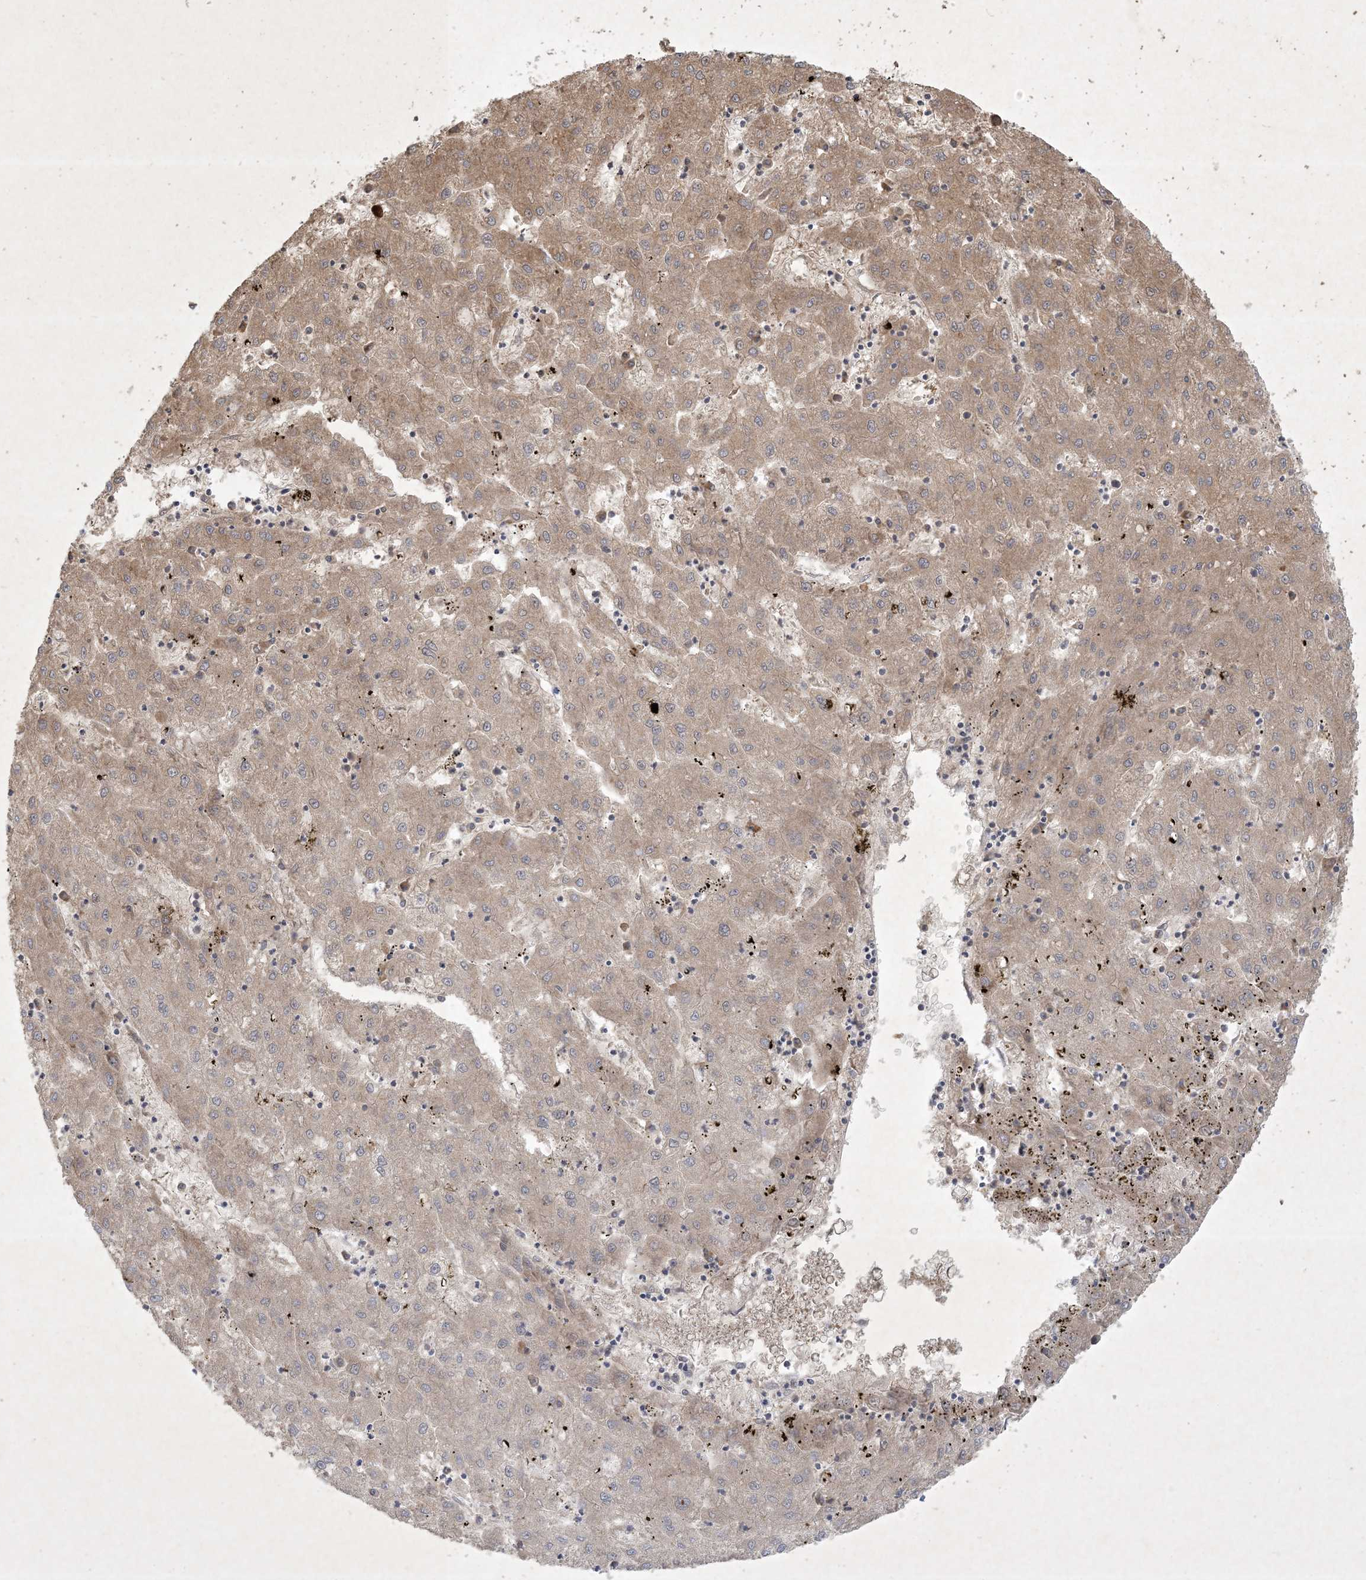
{"staining": {"intensity": "moderate", "quantity": ">75%", "location": "cytoplasmic/membranous"}, "tissue": "liver cancer", "cell_type": "Tumor cells", "image_type": "cancer", "snomed": [{"axis": "morphology", "description": "Carcinoma, Hepatocellular, NOS"}, {"axis": "topography", "description": "Liver"}], "caption": "This image displays hepatocellular carcinoma (liver) stained with IHC to label a protein in brown. The cytoplasmic/membranous of tumor cells show moderate positivity for the protein. Nuclei are counter-stained blue.", "gene": "NRBP2", "patient": {"sex": "male", "age": 72}}